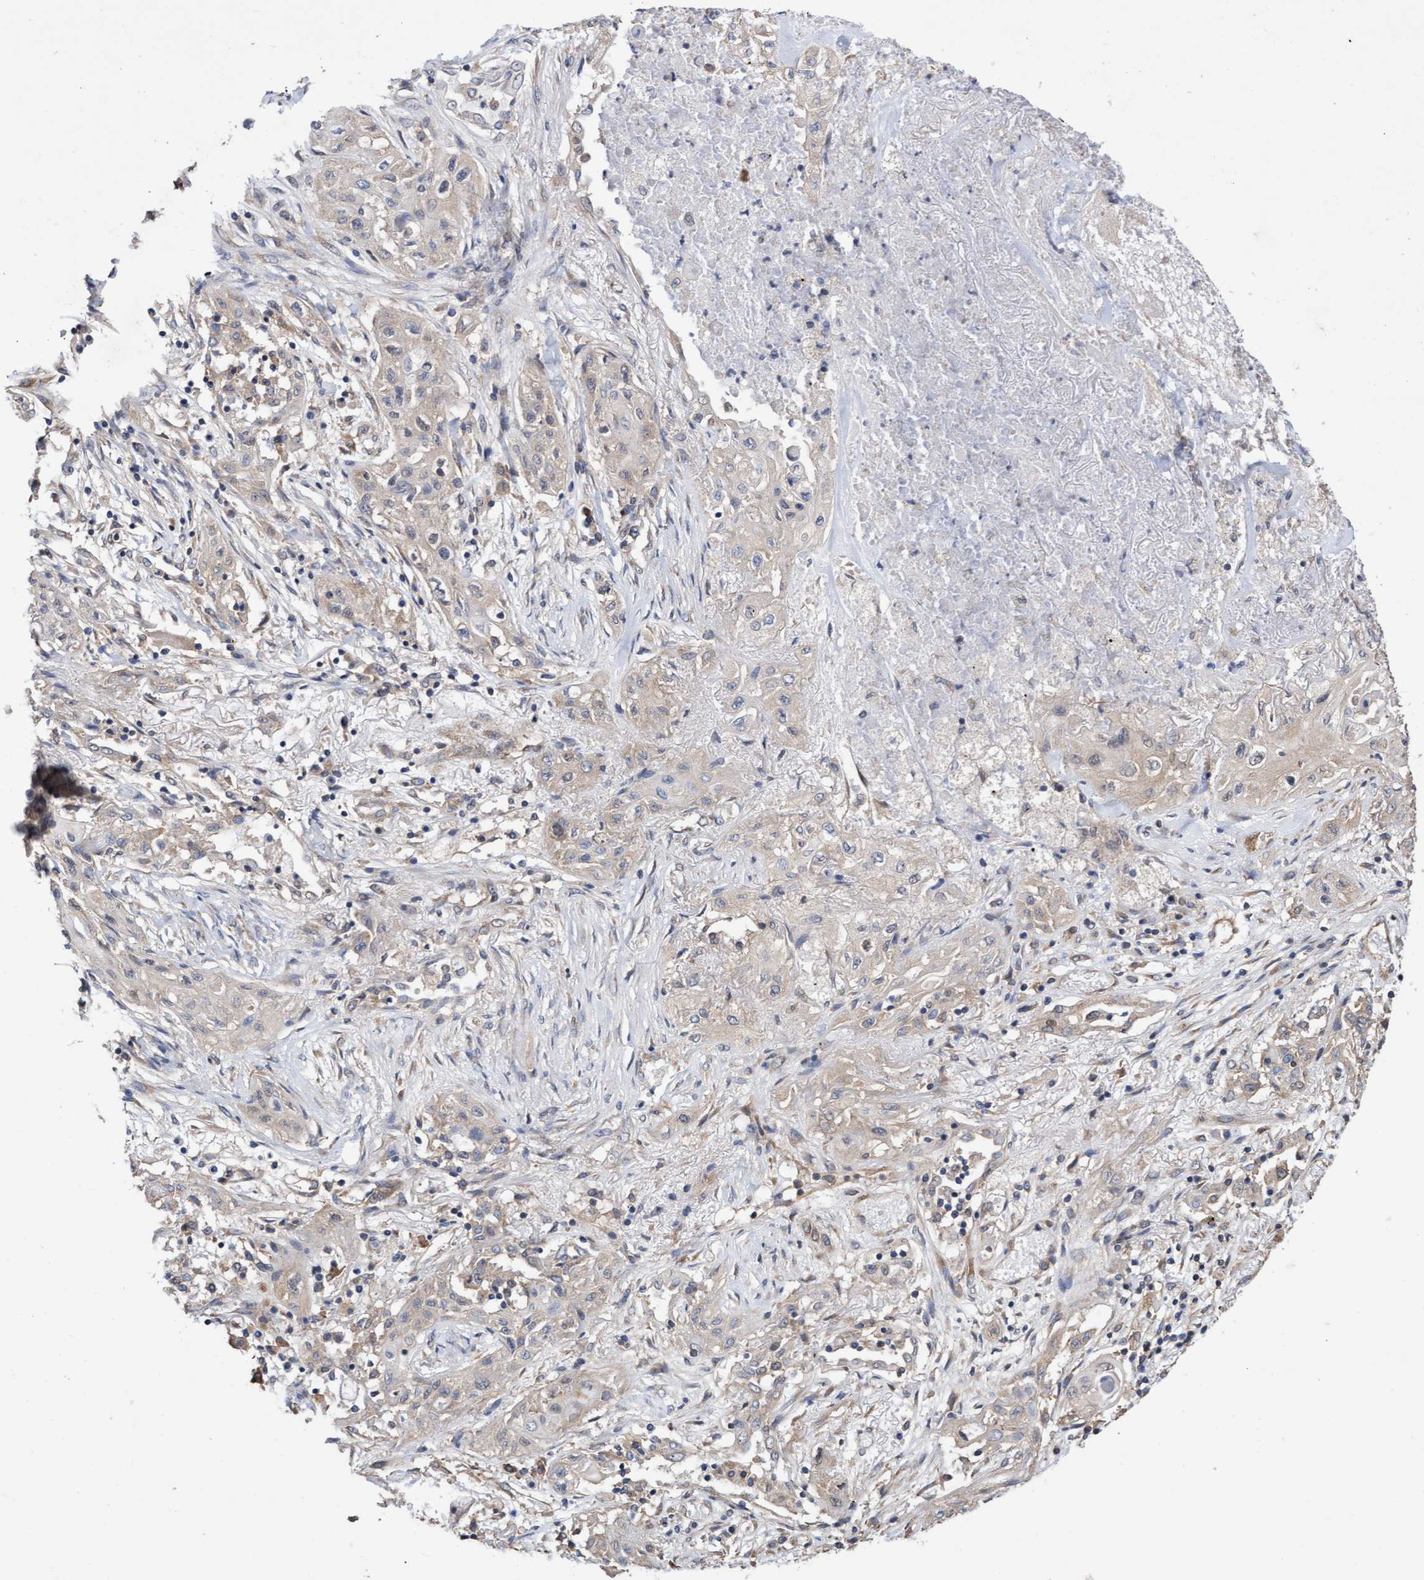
{"staining": {"intensity": "weak", "quantity": ">75%", "location": "cytoplasmic/membranous"}, "tissue": "lung cancer", "cell_type": "Tumor cells", "image_type": "cancer", "snomed": [{"axis": "morphology", "description": "Squamous cell carcinoma, NOS"}, {"axis": "topography", "description": "Lung"}], "caption": "Protein analysis of lung cancer tissue demonstrates weak cytoplasmic/membranous positivity in about >75% of tumor cells.", "gene": "ABCF2", "patient": {"sex": "female", "age": 47}}